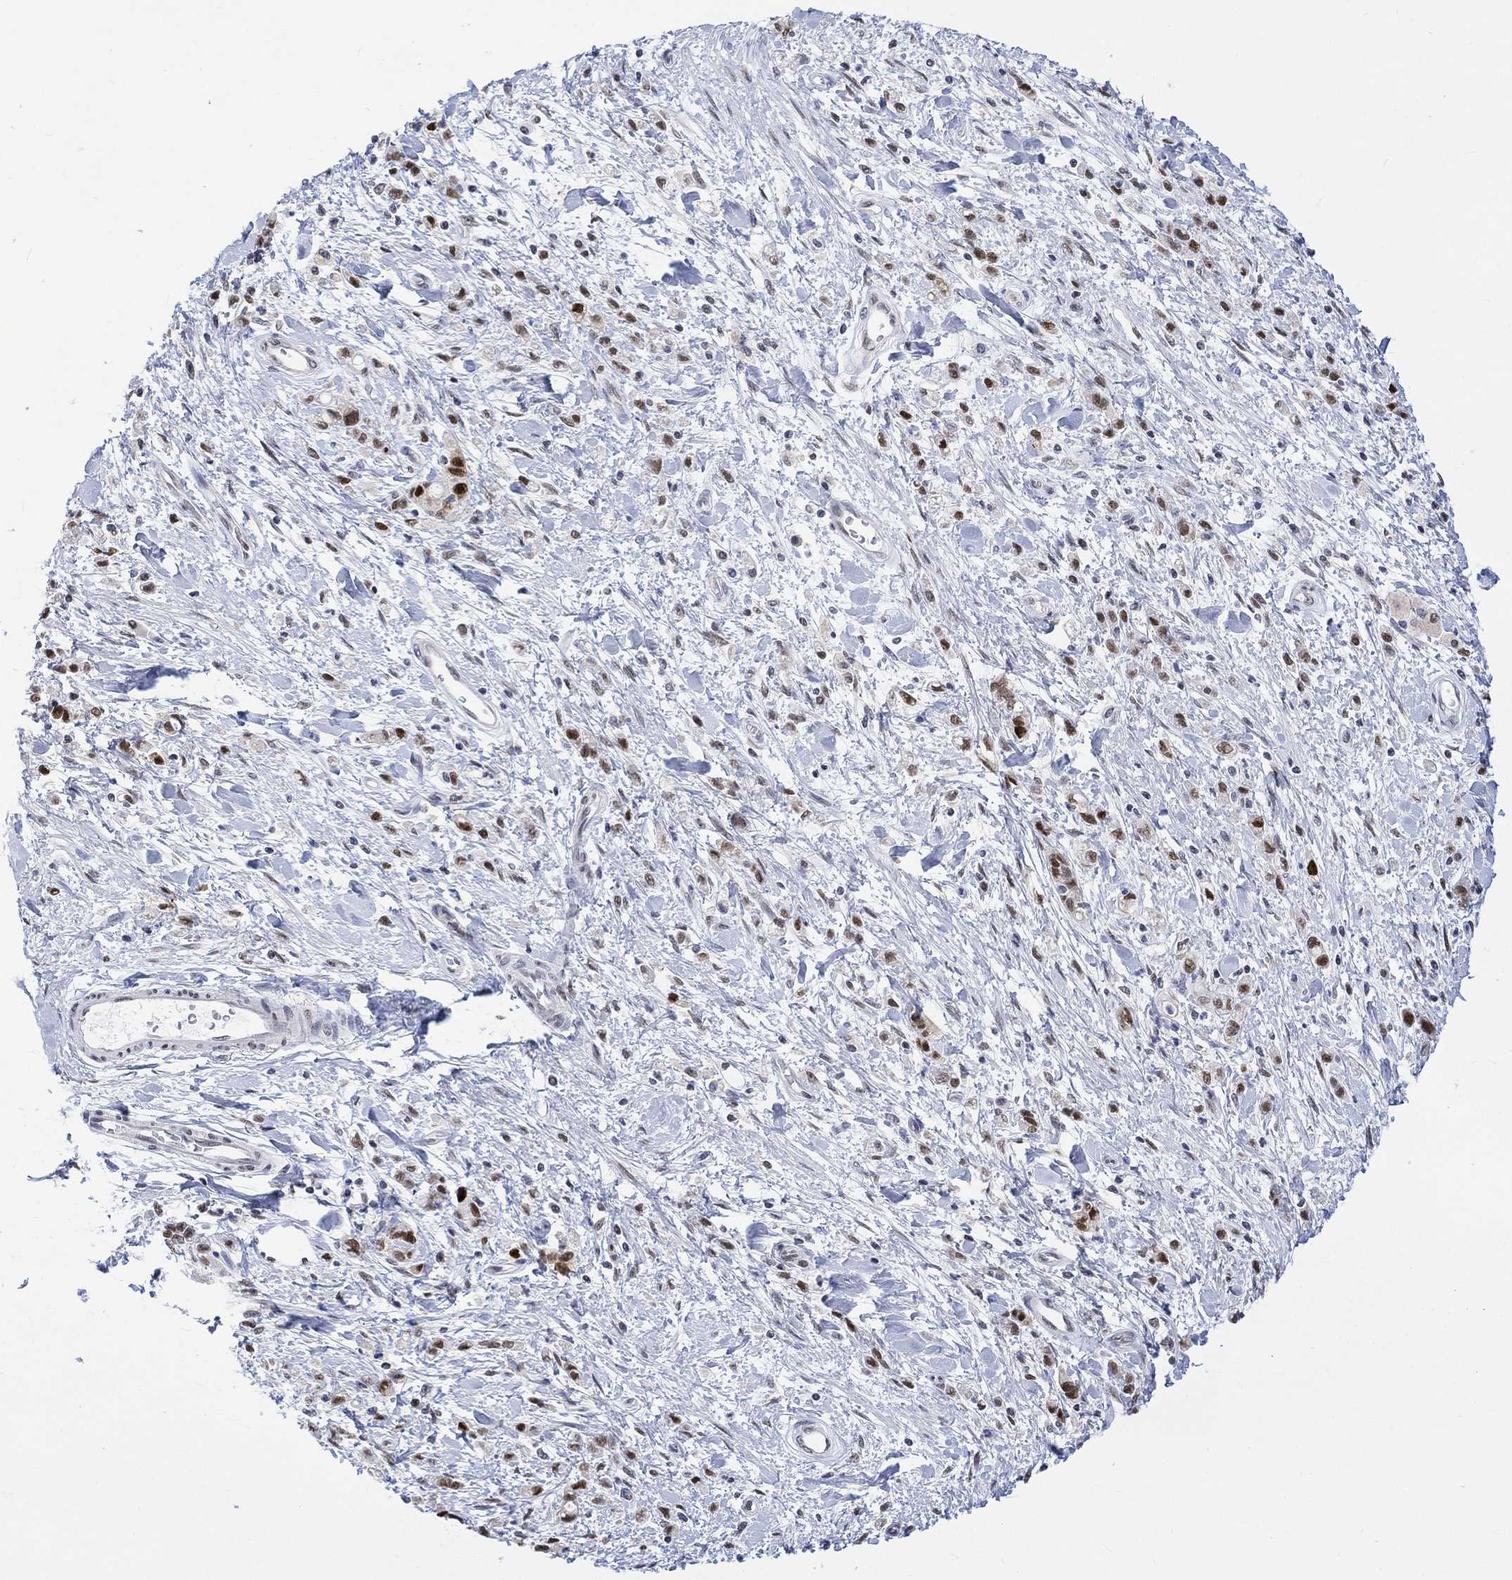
{"staining": {"intensity": "strong", "quantity": ">75%", "location": "nuclear"}, "tissue": "stomach cancer", "cell_type": "Tumor cells", "image_type": "cancer", "snomed": [{"axis": "morphology", "description": "Adenocarcinoma, NOS"}, {"axis": "topography", "description": "Stomach"}], "caption": "Protein expression analysis of human adenocarcinoma (stomach) reveals strong nuclear expression in about >75% of tumor cells. The protein is shown in brown color, while the nuclei are stained blue.", "gene": "RAD54L2", "patient": {"sex": "male", "age": 77}}